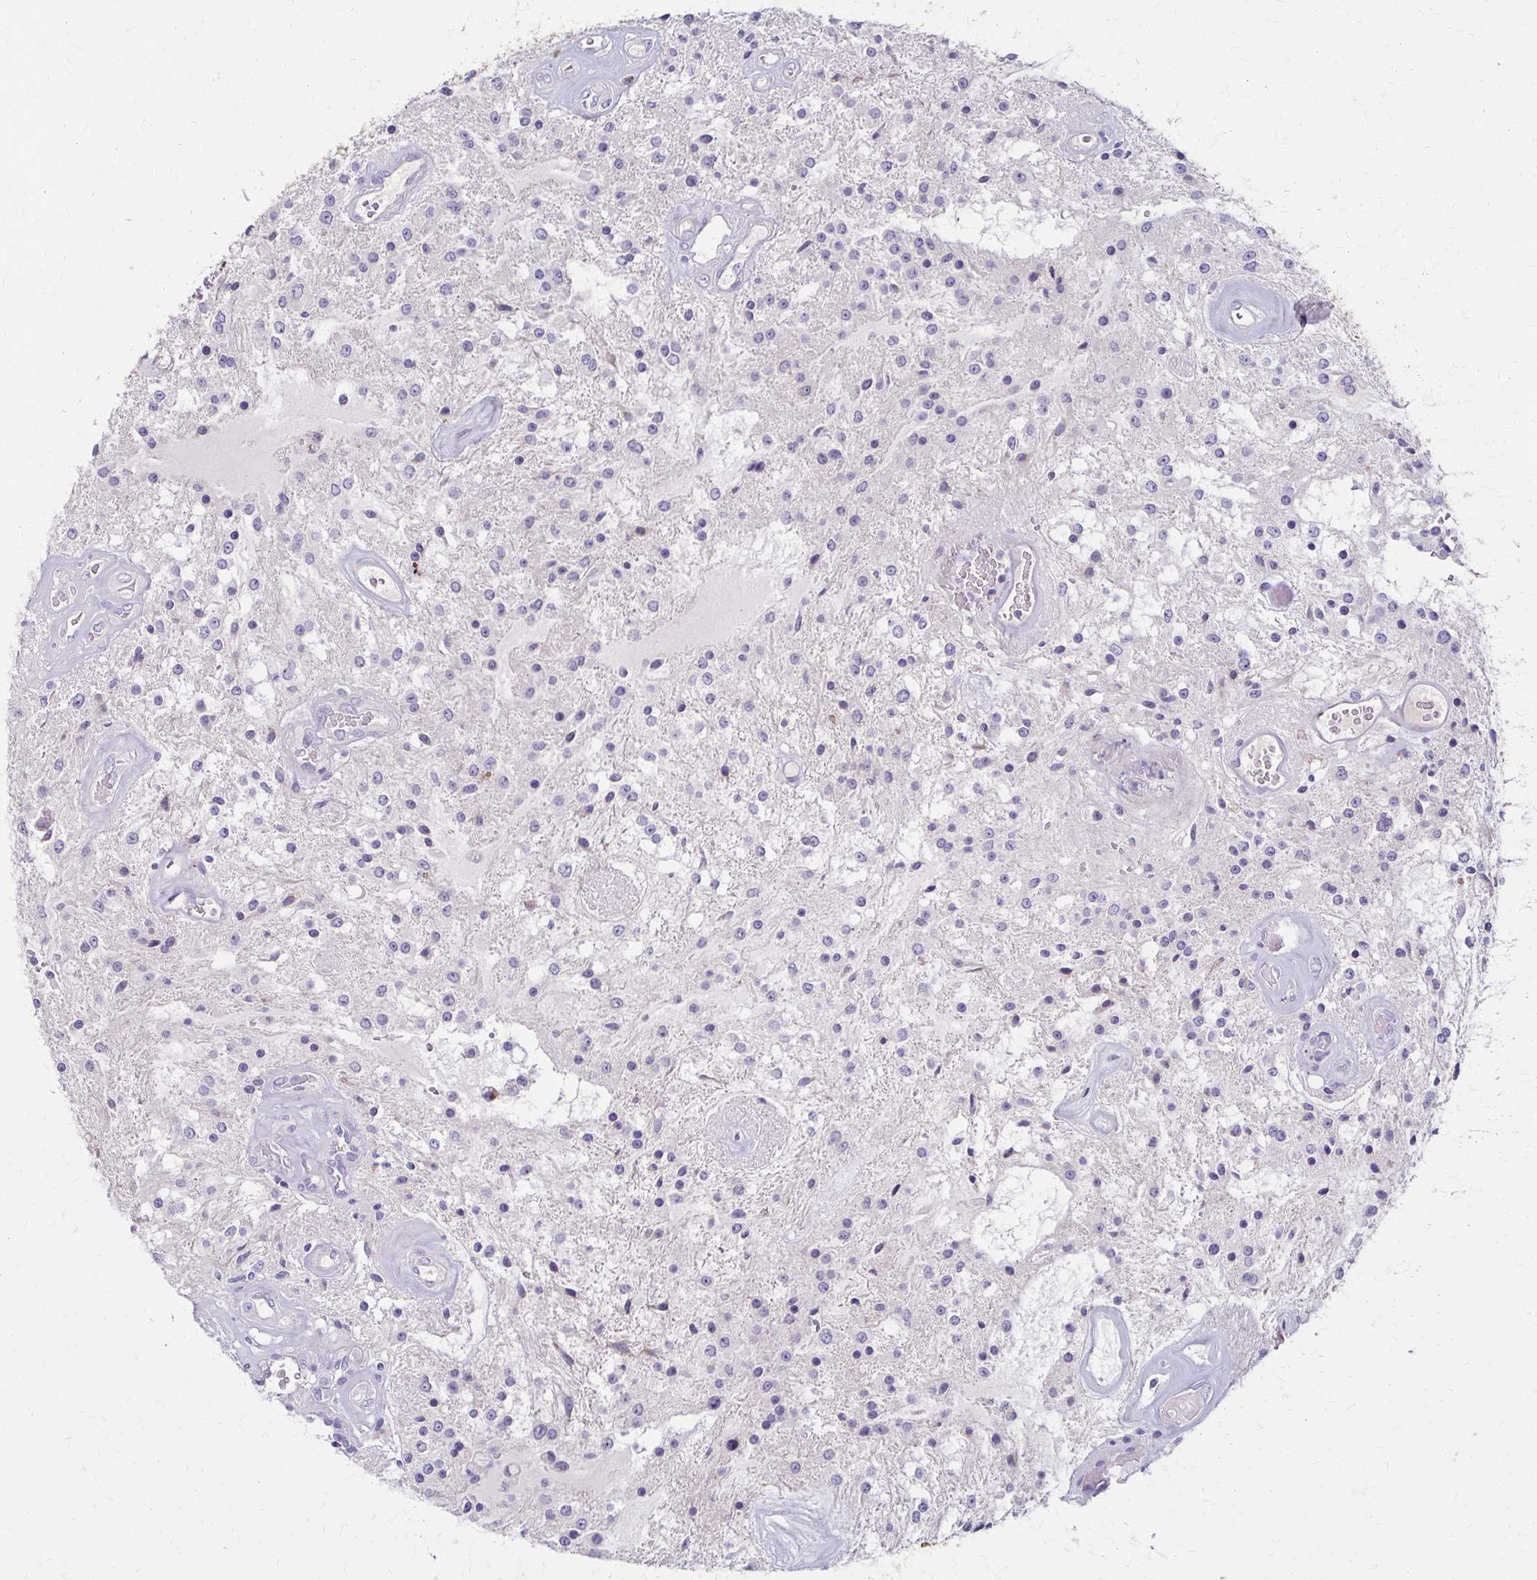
{"staining": {"intensity": "negative", "quantity": "none", "location": "none"}, "tissue": "glioma", "cell_type": "Tumor cells", "image_type": "cancer", "snomed": [{"axis": "morphology", "description": "Glioma, malignant, Low grade"}, {"axis": "topography", "description": "Cerebellum"}], "caption": "IHC histopathology image of neoplastic tissue: glioma stained with DAB (3,3'-diaminobenzidine) exhibits no significant protein expression in tumor cells.", "gene": "BBS12", "patient": {"sex": "female", "age": 14}}